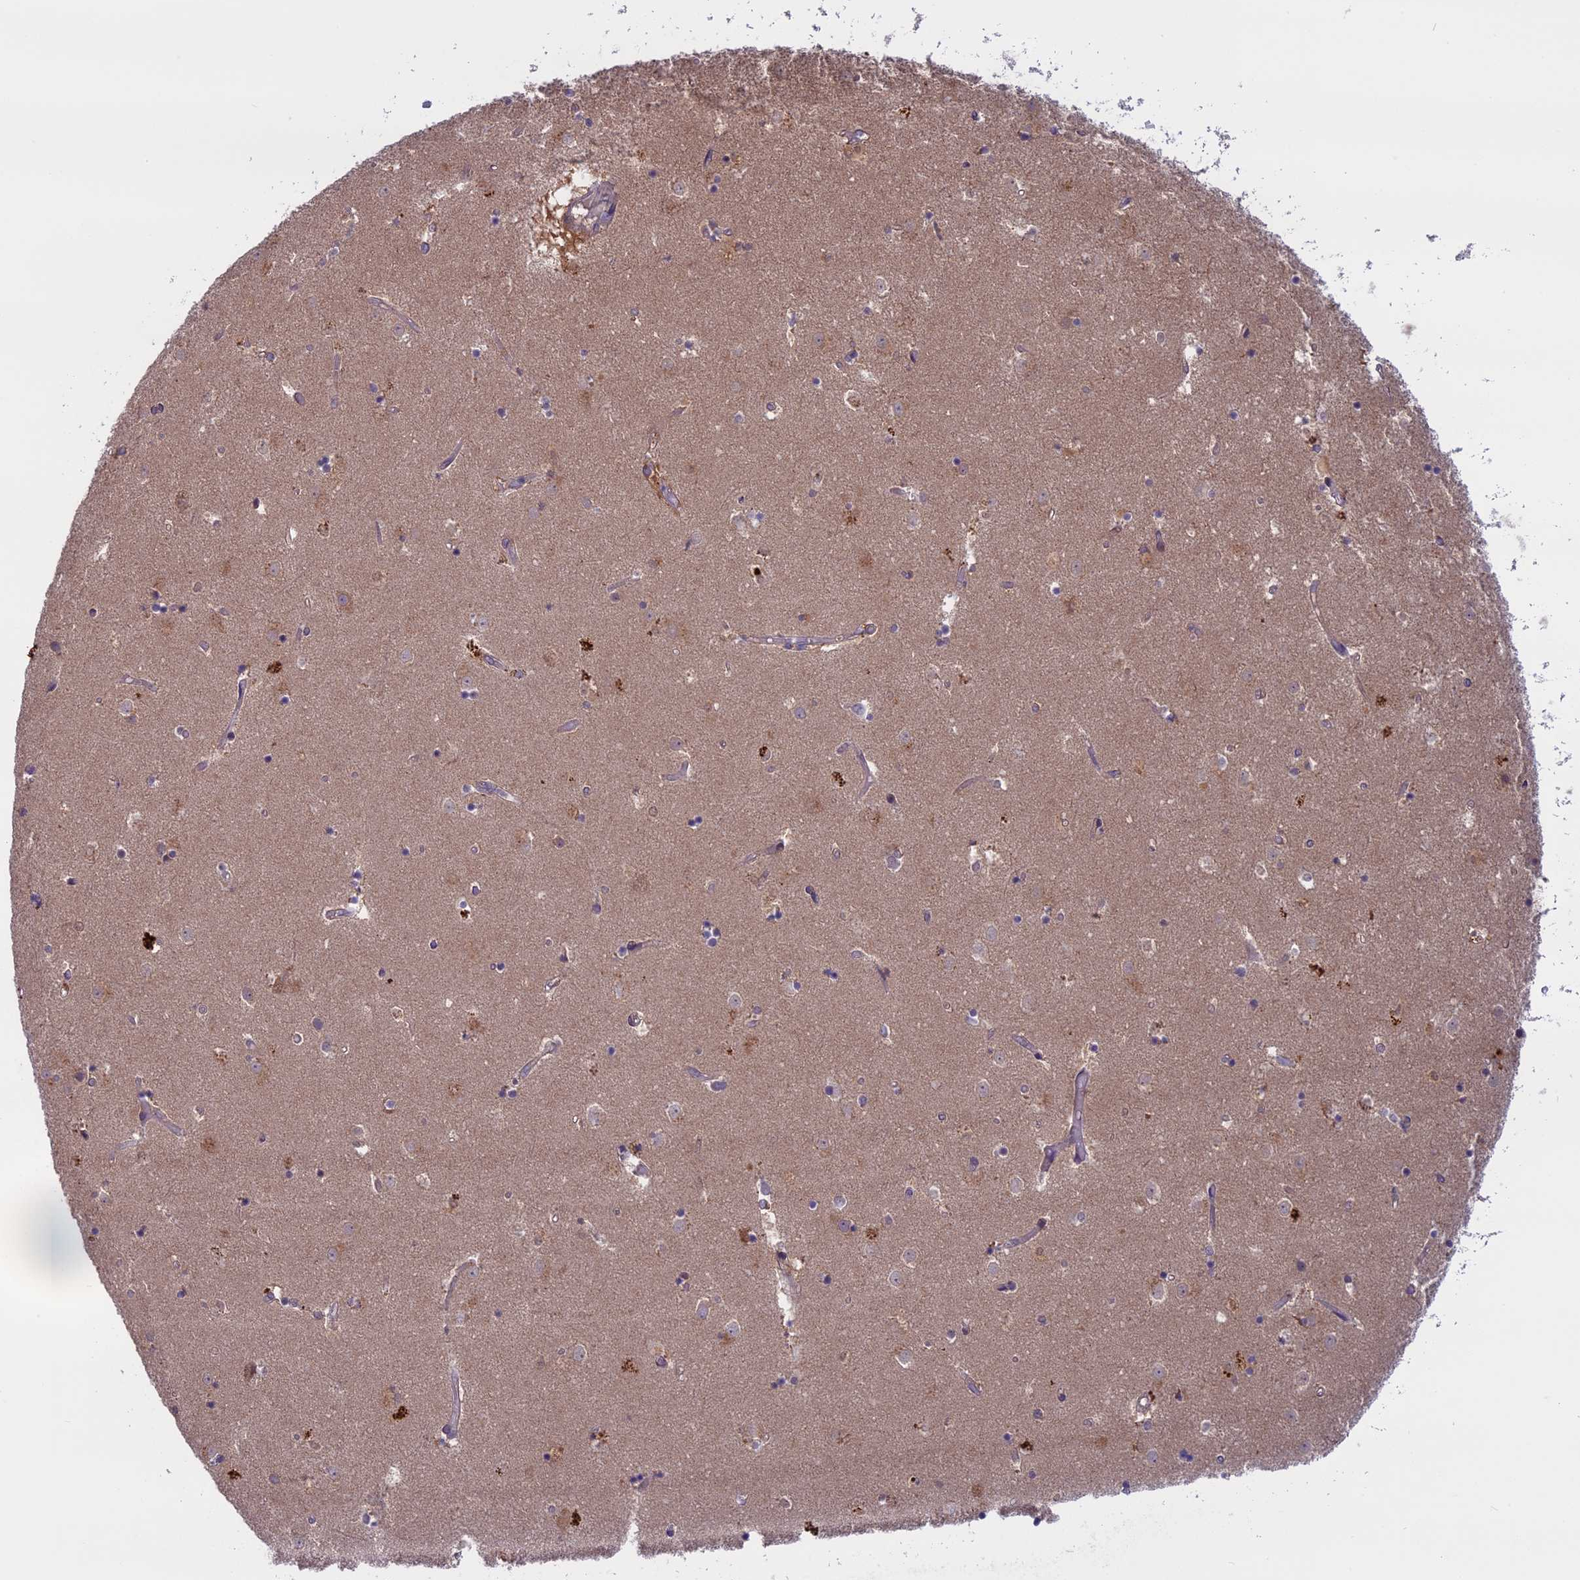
{"staining": {"intensity": "weak", "quantity": "25%-75%", "location": "cytoplasmic/membranous"}, "tissue": "caudate", "cell_type": "Glial cells", "image_type": "normal", "snomed": [{"axis": "morphology", "description": "Normal tissue, NOS"}, {"axis": "topography", "description": "Lateral ventricle wall"}], "caption": "An IHC photomicrograph of normal tissue is shown. Protein staining in brown labels weak cytoplasmic/membranous positivity in caudate within glial cells. (Brightfield microscopy of DAB IHC at high magnification).", "gene": "DCTN5", "patient": {"sex": "female", "age": 52}}